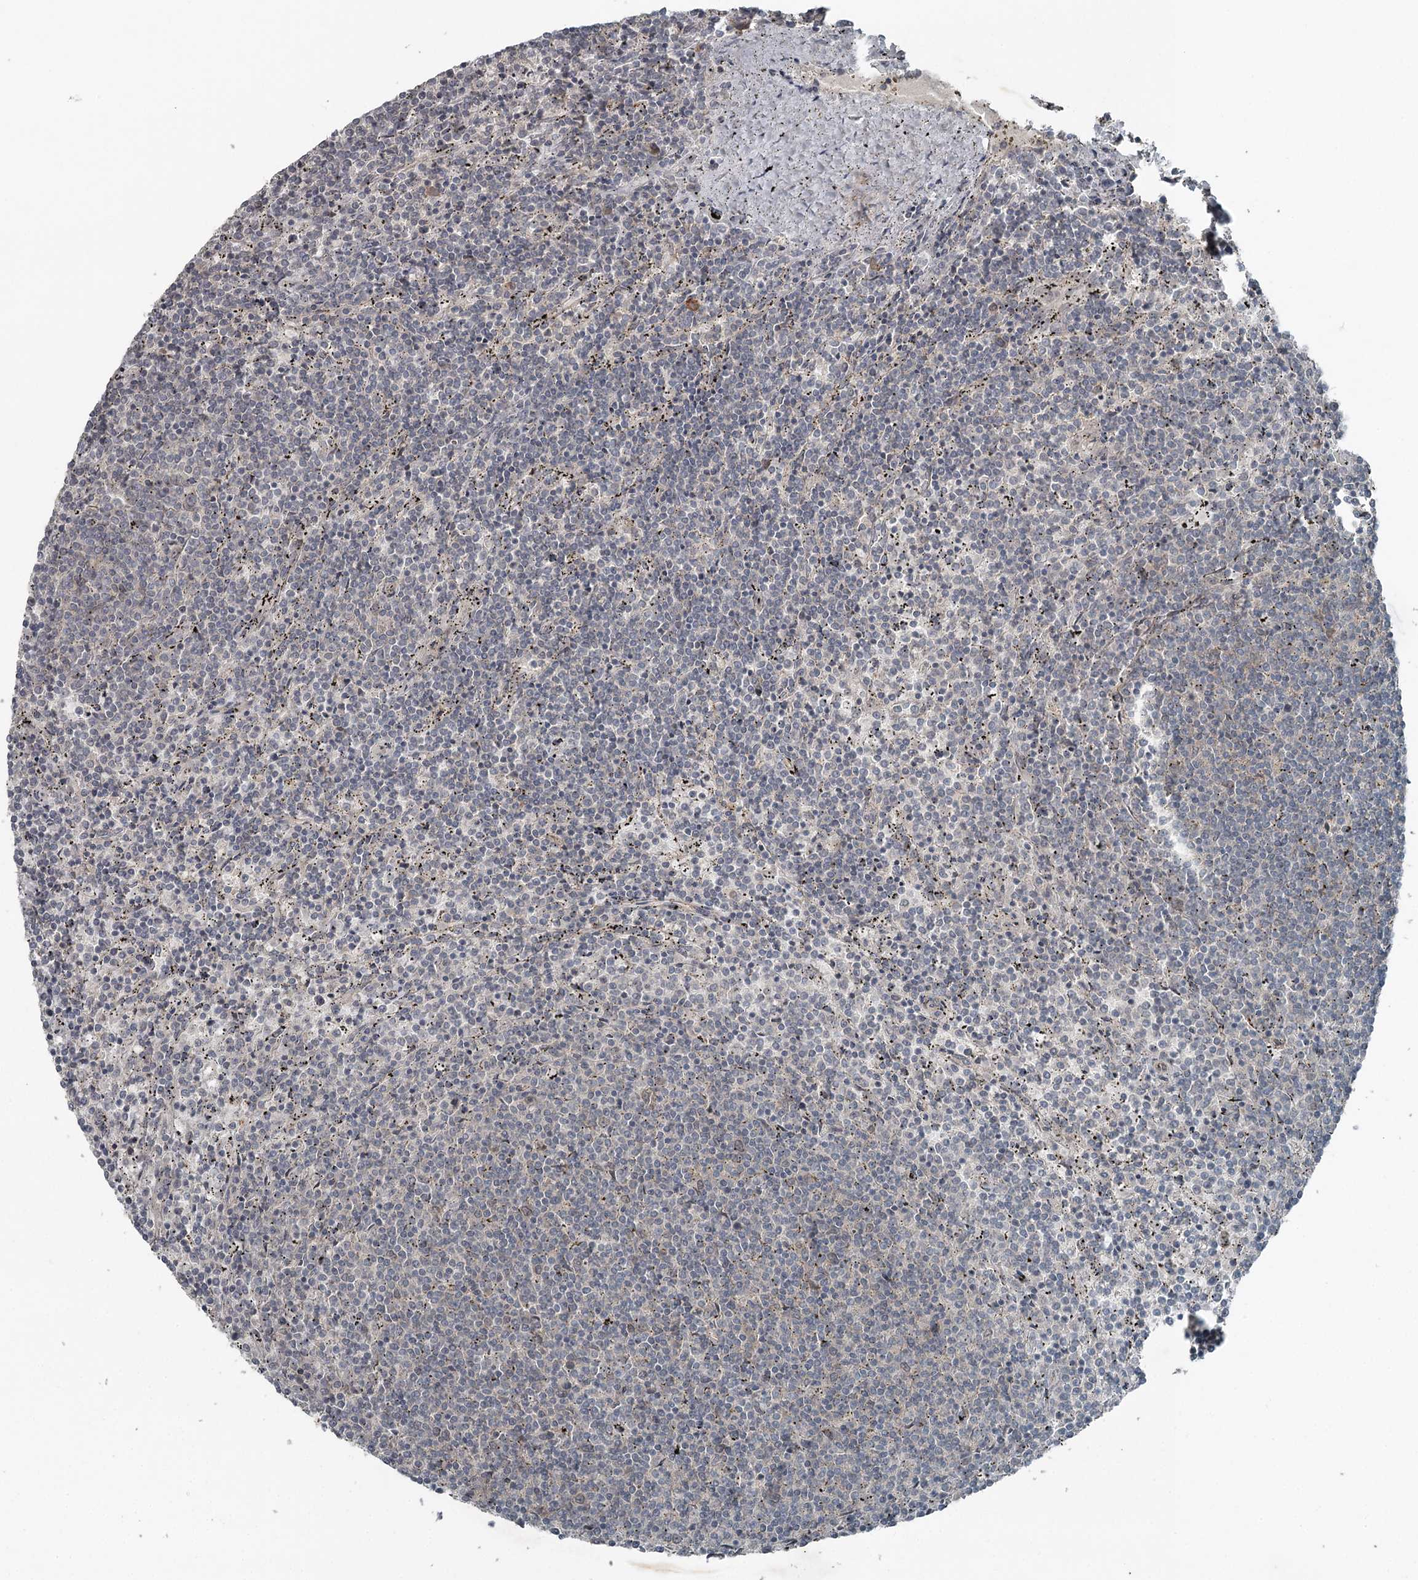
{"staining": {"intensity": "negative", "quantity": "none", "location": "none"}, "tissue": "lymphoma", "cell_type": "Tumor cells", "image_type": "cancer", "snomed": [{"axis": "morphology", "description": "Malignant lymphoma, non-Hodgkin's type, Low grade"}, {"axis": "topography", "description": "Spleen"}], "caption": "An immunohistochemistry (IHC) micrograph of lymphoma is shown. There is no staining in tumor cells of lymphoma. (Stains: DAB (3,3'-diaminobenzidine) immunohistochemistry (IHC) with hematoxylin counter stain, Microscopy: brightfield microscopy at high magnification).", "gene": "SLC39A8", "patient": {"sex": "female", "age": 50}}